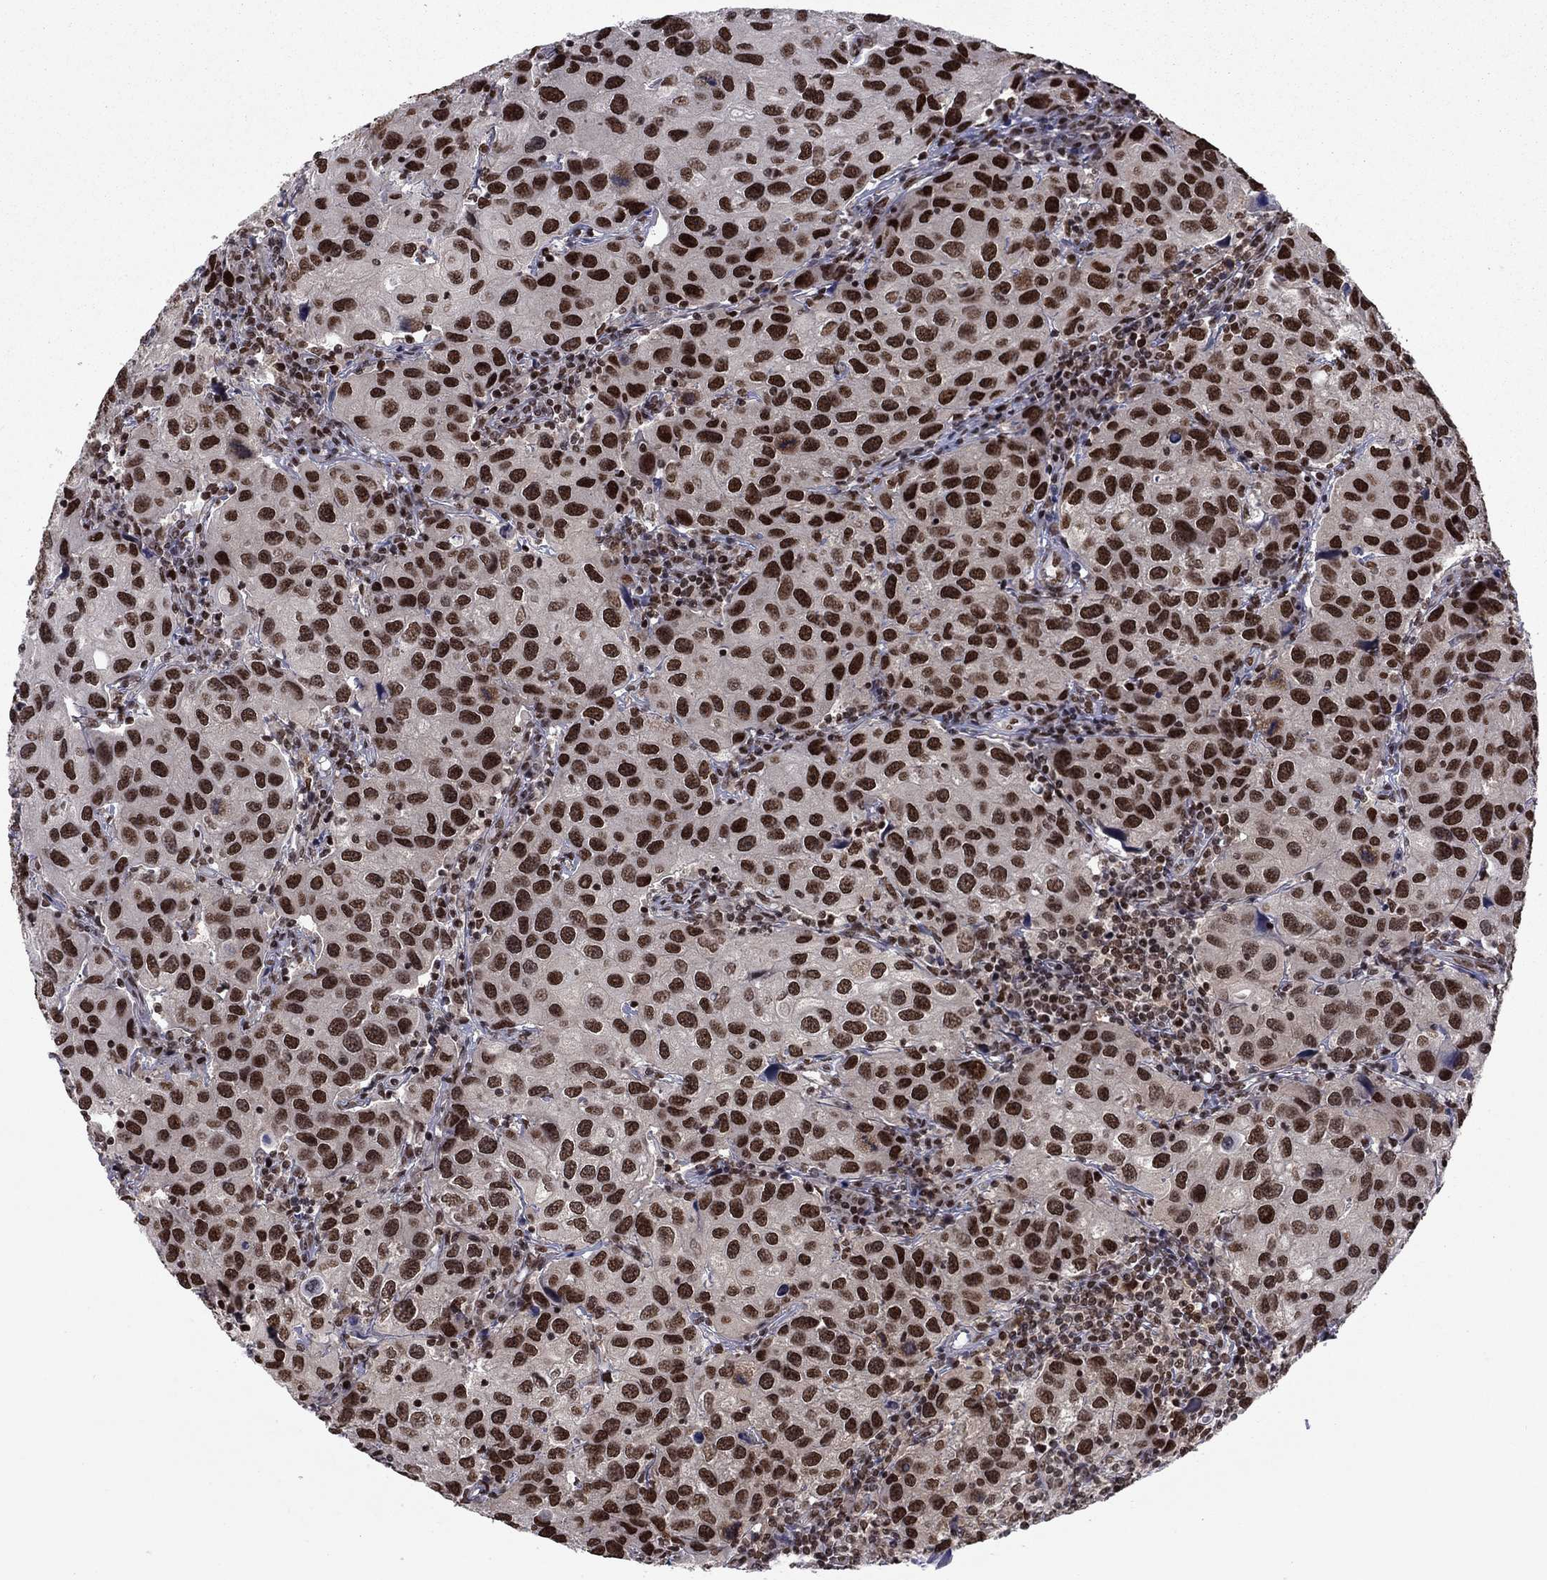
{"staining": {"intensity": "strong", "quantity": ">75%", "location": "nuclear"}, "tissue": "urothelial cancer", "cell_type": "Tumor cells", "image_type": "cancer", "snomed": [{"axis": "morphology", "description": "Urothelial carcinoma, High grade"}, {"axis": "topography", "description": "Urinary bladder"}], "caption": "Immunohistochemistry (IHC) (DAB) staining of urothelial carcinoma (high-grade) demonstrates strong nuclear protein expression in approximately >75% of tumor cells. (DAB (3,3'-diaminobenzidine) IHC, brown staining for protein, blue staining for nuclei).", "gene": "USP54", "patient": {"sex": "male", "age": 79}}